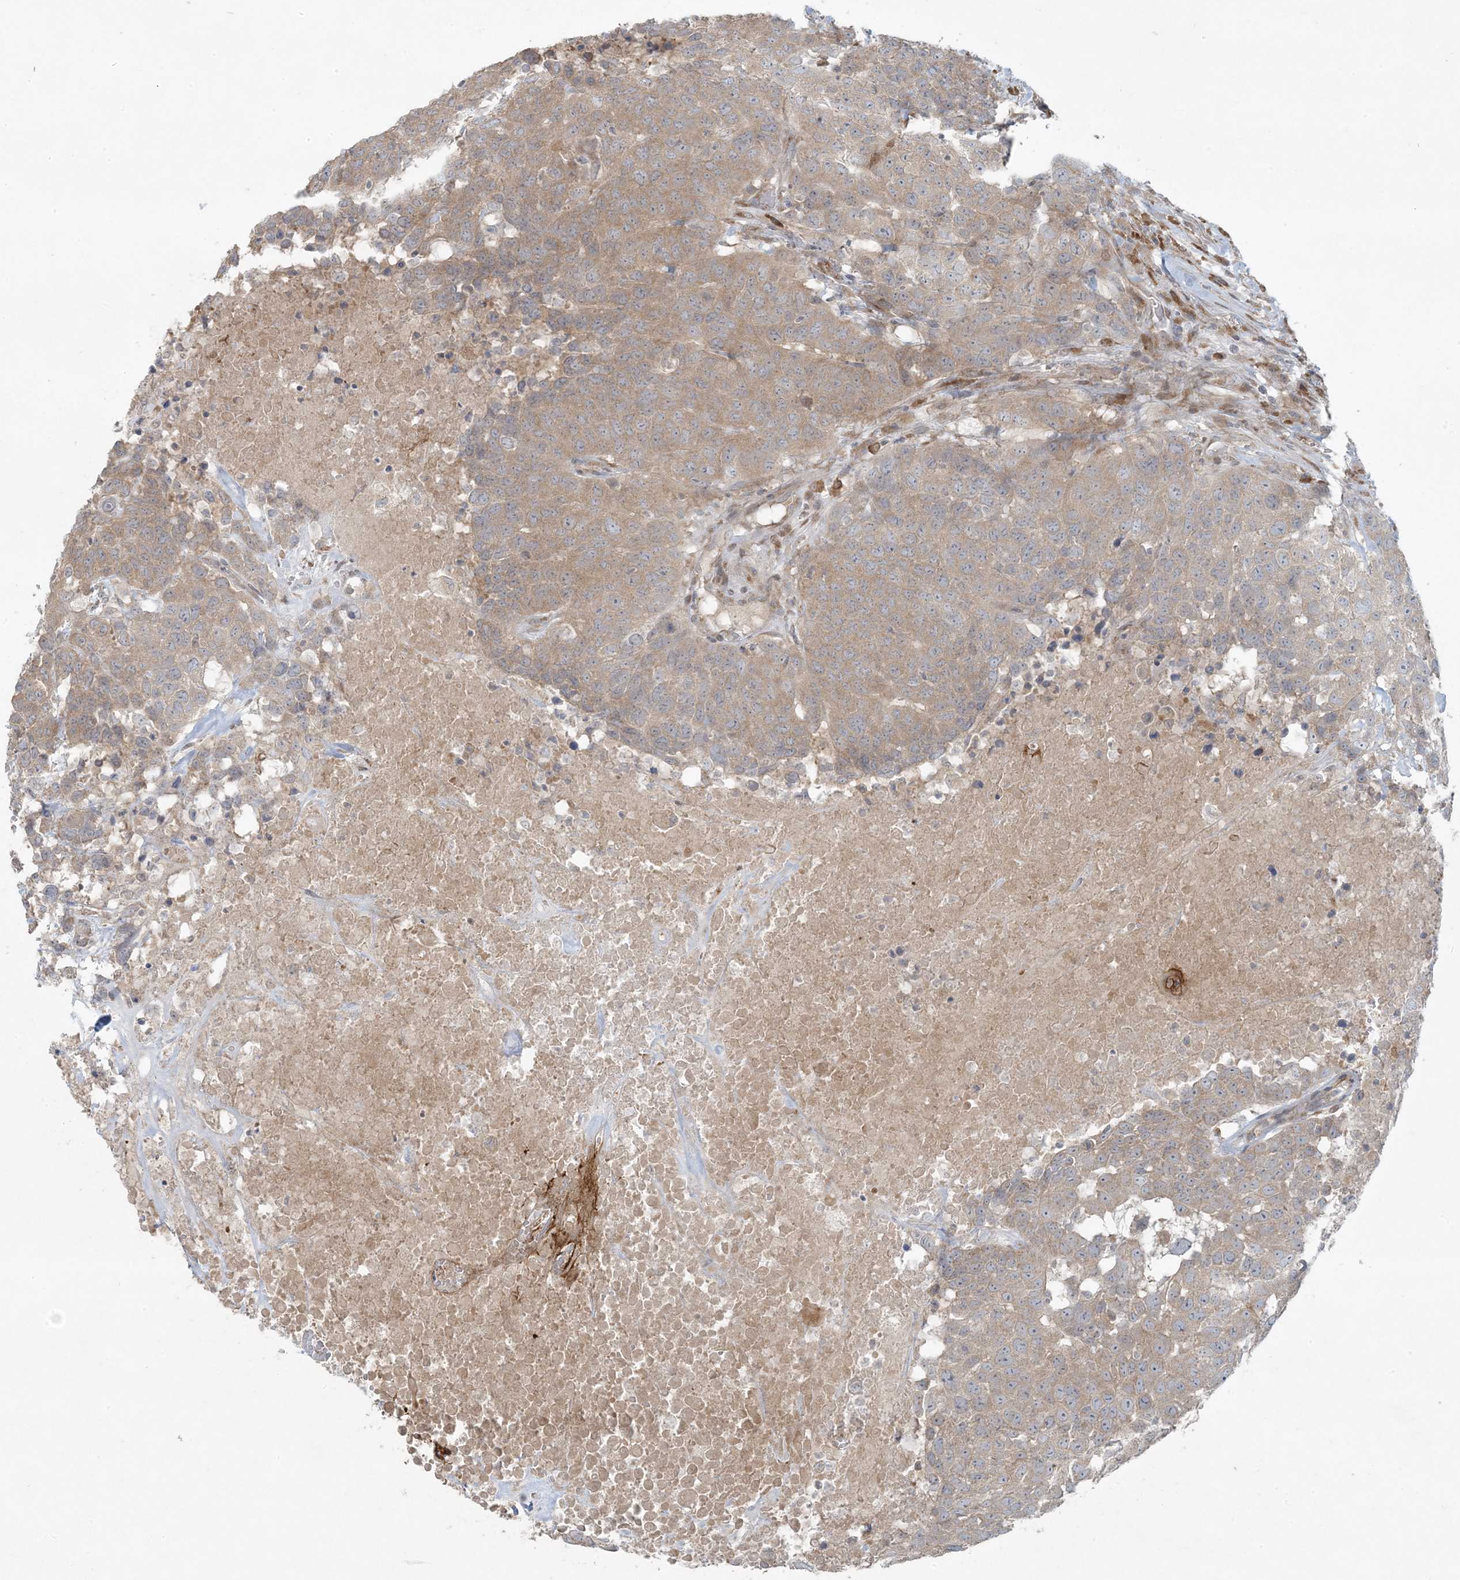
{"staining": {"intensity": "weak", "quantity": ">75%", "location": "cytoplasmic/membranous"}, "tissue": "head and neck cancer", "cell_type": "Tumor cells", "image_type": "cancer", "snomed": [{"axis": "morphology", "description": "Squamous cell carcinoma, NOS"}, {"axis": "topography", "description": "Head-Neck"}], "caption": "A high-resolution histopathology image shows immunohistochemistry staining of head and neck cancer, which demonstrates weak cytoplasmic/membranous expression in approximately >75% of tumor cells.", "gene": "ZNF263", "patient": {"sex": "male", "age": 66}}